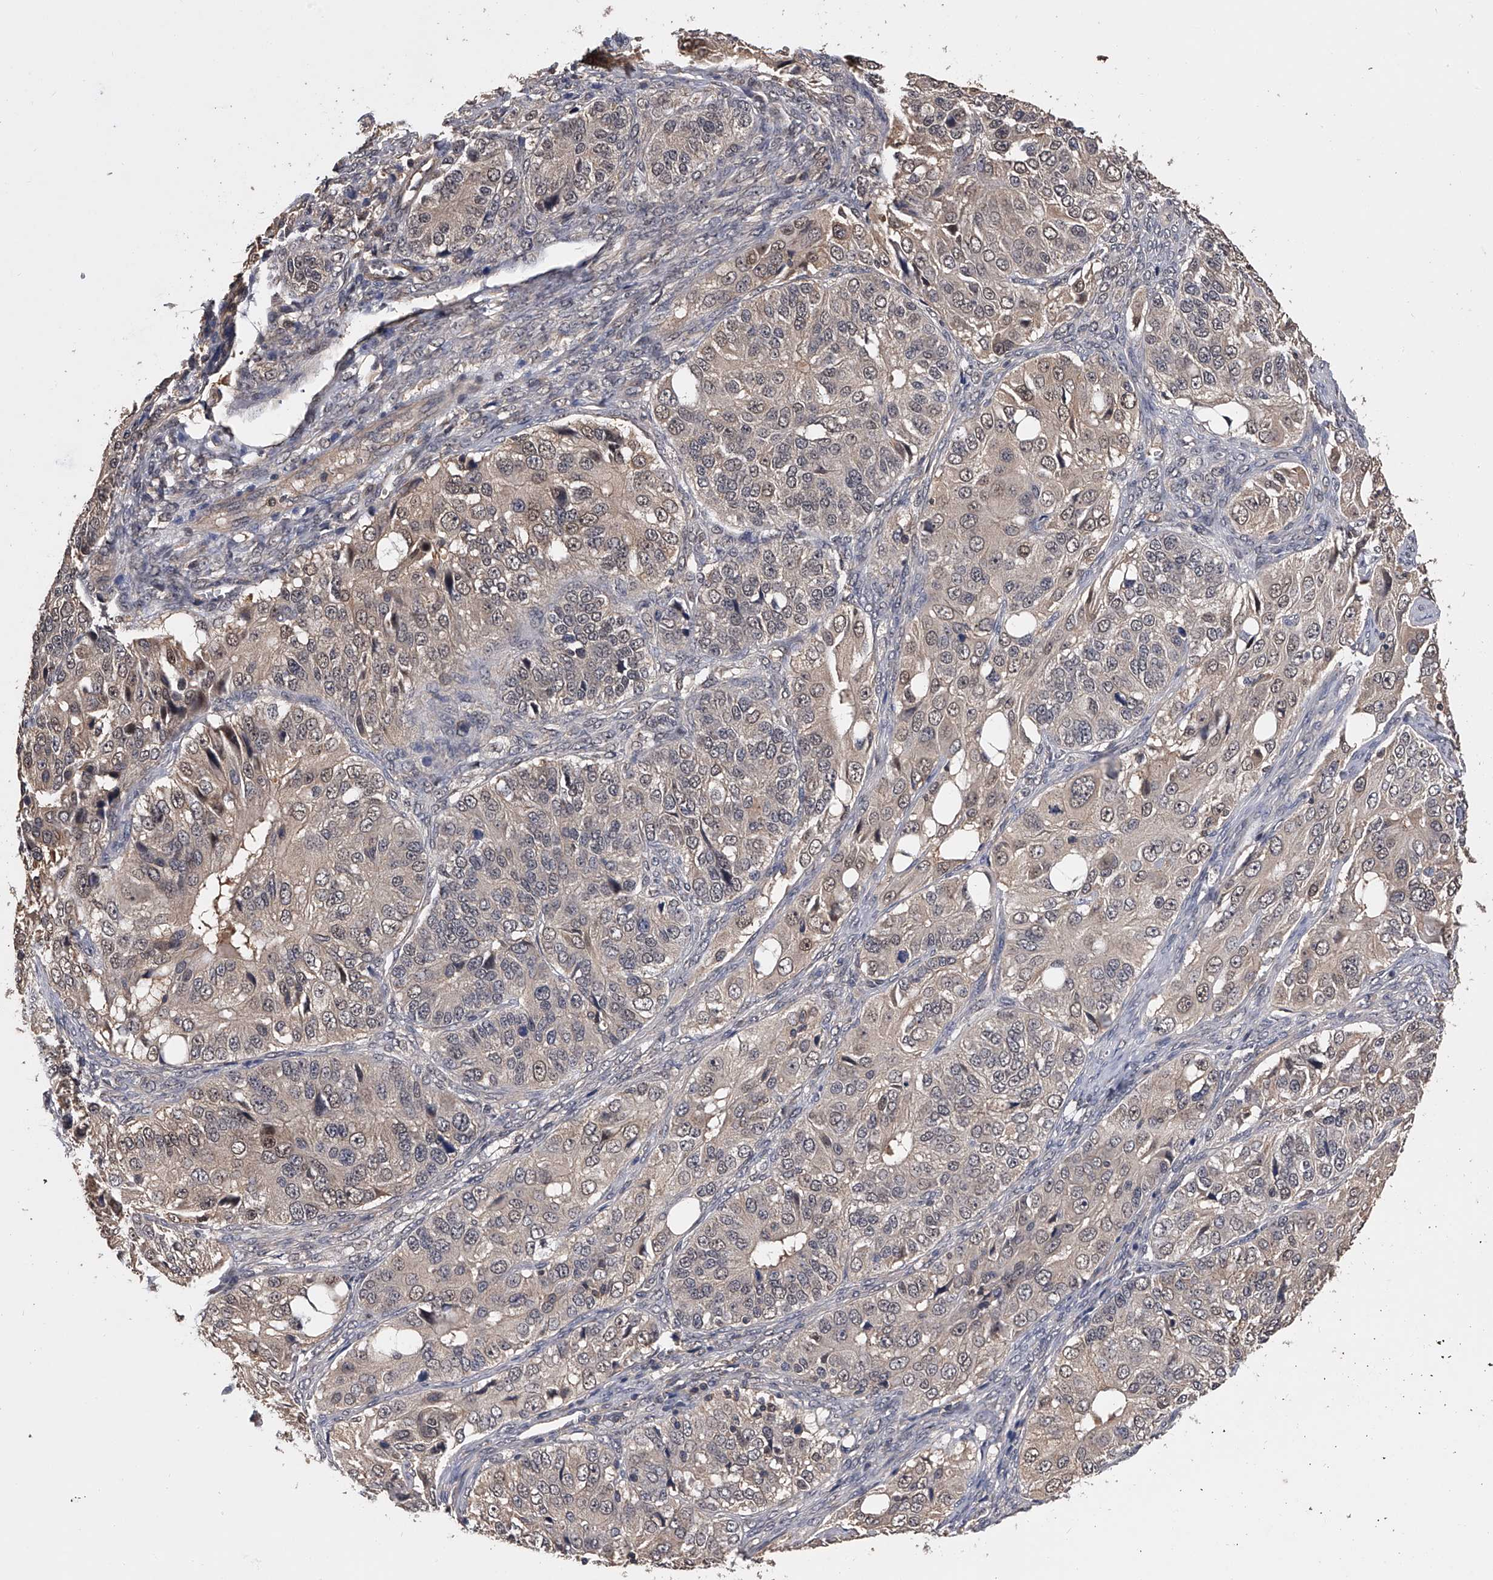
{"staining": {"intensity": "weak", "quantity": "<25%", "location": "nuclear"}, "tissue": "ovarian cancer", "cell_type": "Tumor cells", "image_type": "cancer", "snomed": [{"axis": "morphology", "description": "Carcinoma, endometroid"}, {"axis": "topography", "description": "Ovary"}], "caption": "This is a histopathology image of IHC staining of ovarian endometroid carcinoma, which shows no expression in tumor cells.", "gene": "EFCAB7", "patient": {"sex": "female", "age": 51}}